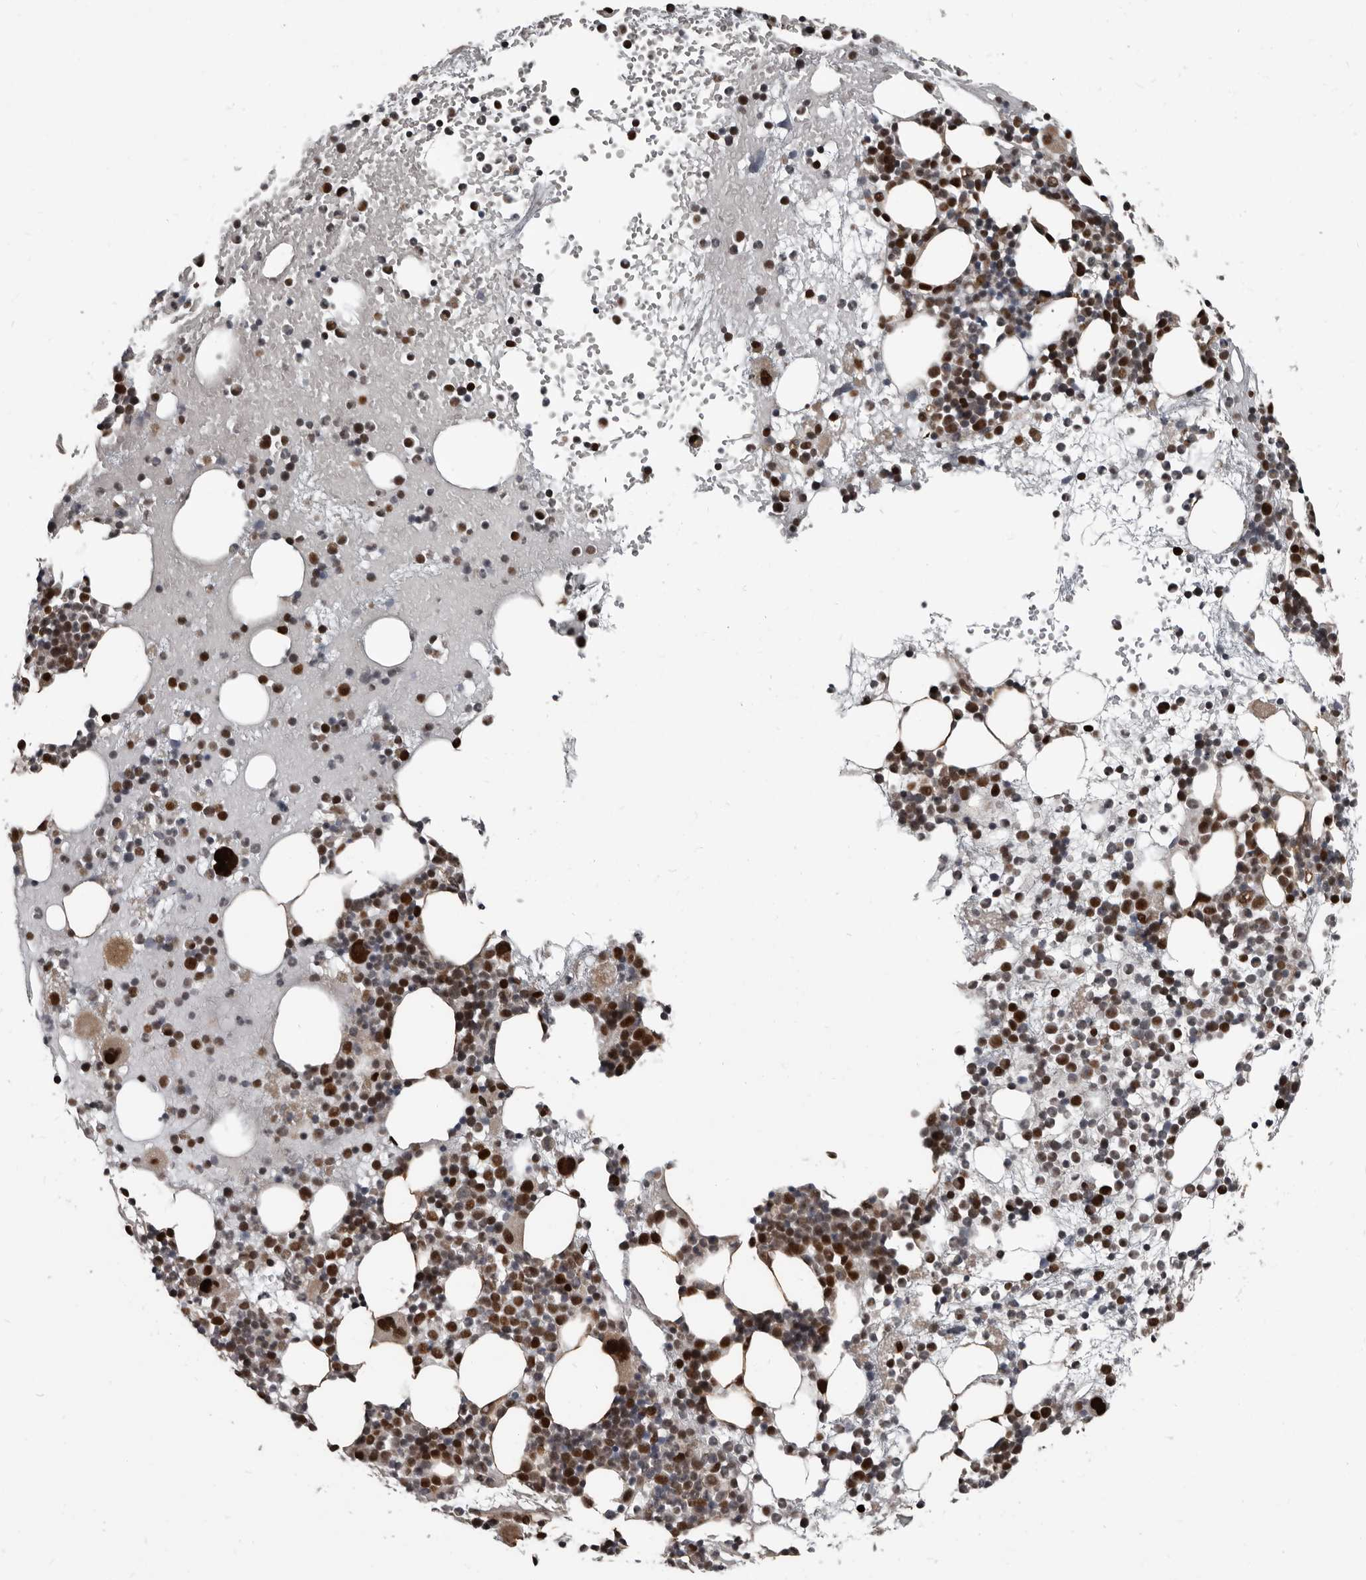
{"staining": {"intensity": "strong", "quantity": ">75%", "location": "nuclear"}, "tissue": "bone marrow", "cell_type": "Hematopoietic cells", "image_type": "normal", "snomed": [{"axis": "morphology", "description": "Normal tissue, NOS"}, {"axis": "topography", "description": "Bone marrow"}], "caption": "High-magnification brightfield microscopy of normal bone marrow stained with DAB (3,3'-diaminobenzidine) (brown) and counterstained with hematoxylin (blue). hematopoietic cells exhibit strong nuclear positivity is appreciated in about>75% of cells.", "gene": "CHD1L", "patient": {"sex": "female", "age": 57}}